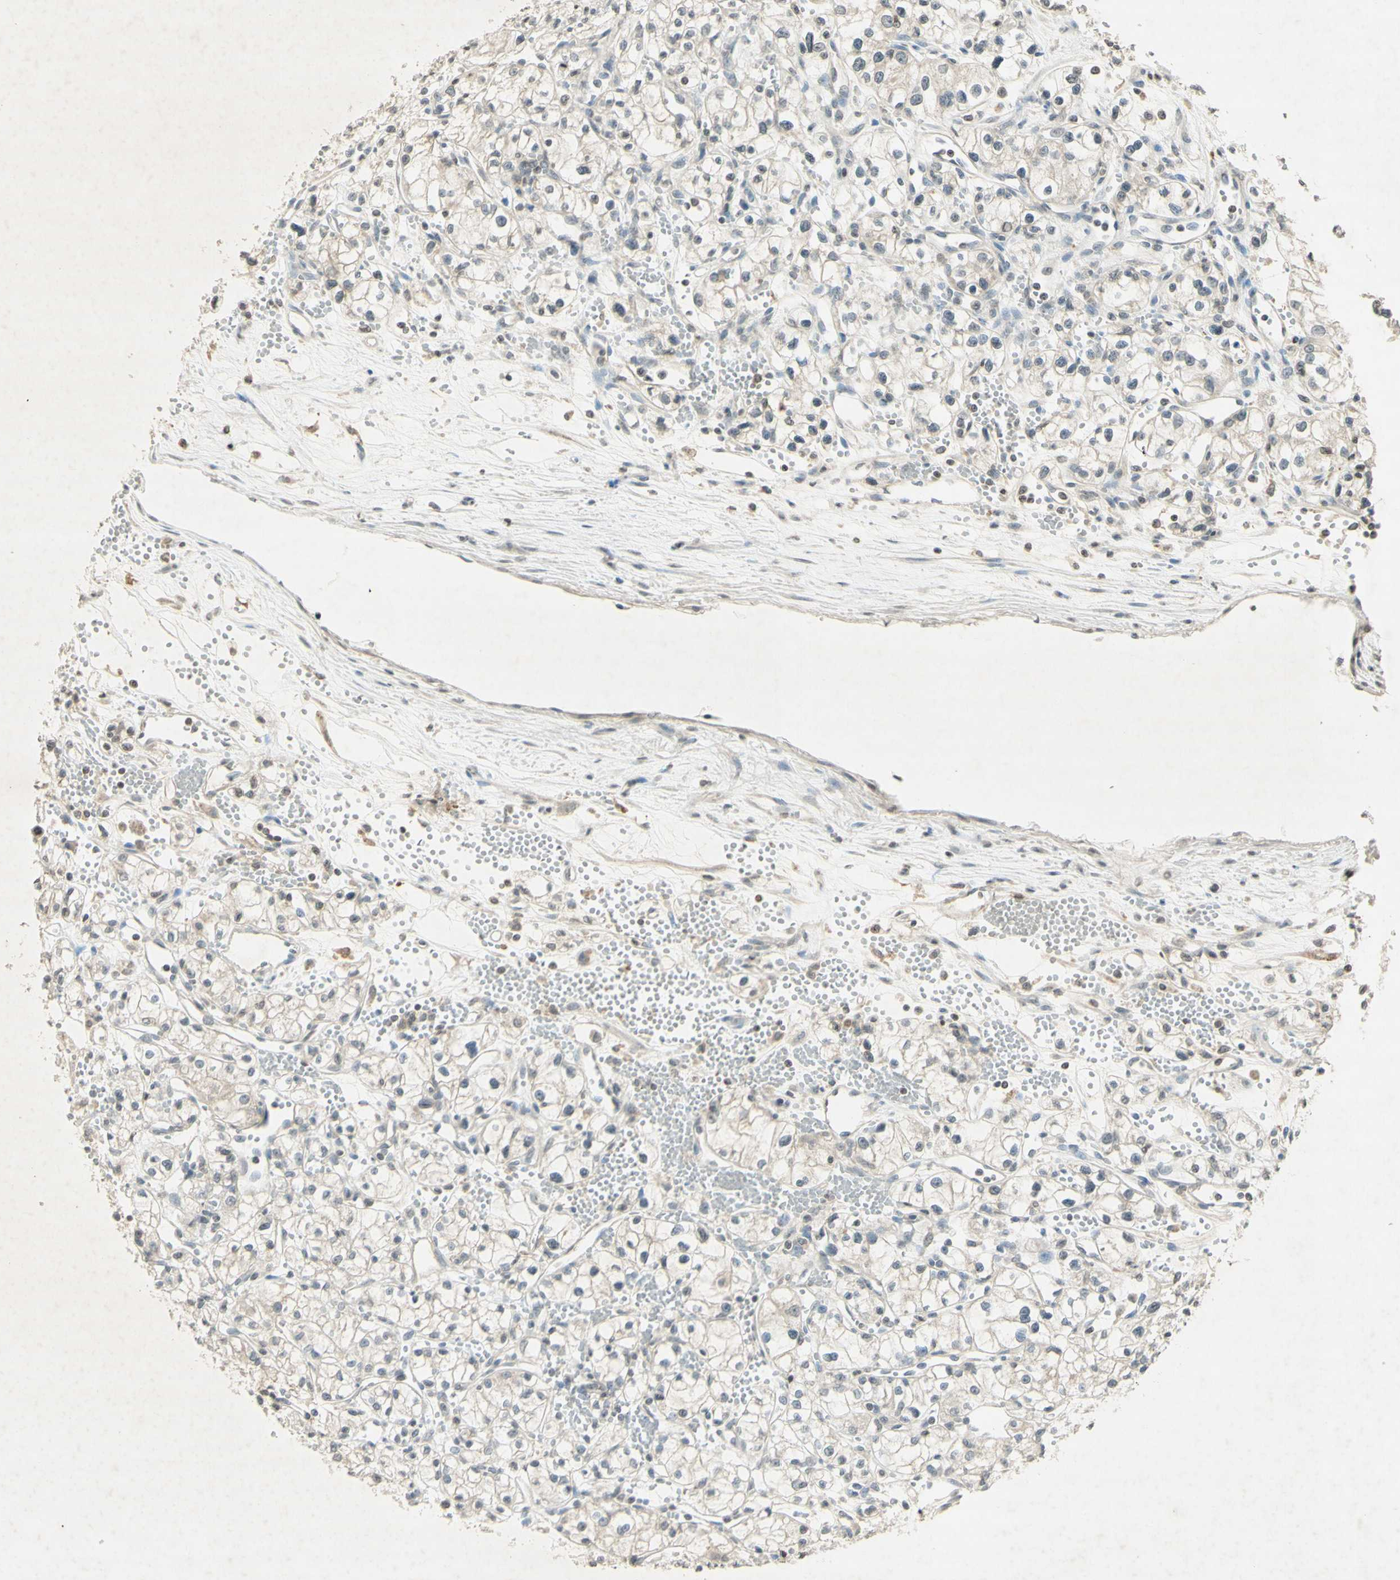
{"staining": {"intensity": "negative", "quantity": "none", "location": "none"}, "tissue": "renal cancer", "cell_type": "Tumor cells", "image_type": "cancer", "snomed": [{"axis": "morphology", "description": "Normal tissue, NOS"}, {"axis": "morphology", "description": "Adenocarcinoma, NOS"}, {"axis": "topography", "description": "Kidney"}], "caption": "An immunohistochemistry (IHC) image of renal adenocarcinoma is shown. There is no staining in tumor cells of renal adenocarcinoma.", "gene": "GLI1", "patient": {"sex": "male", "age": 59}}